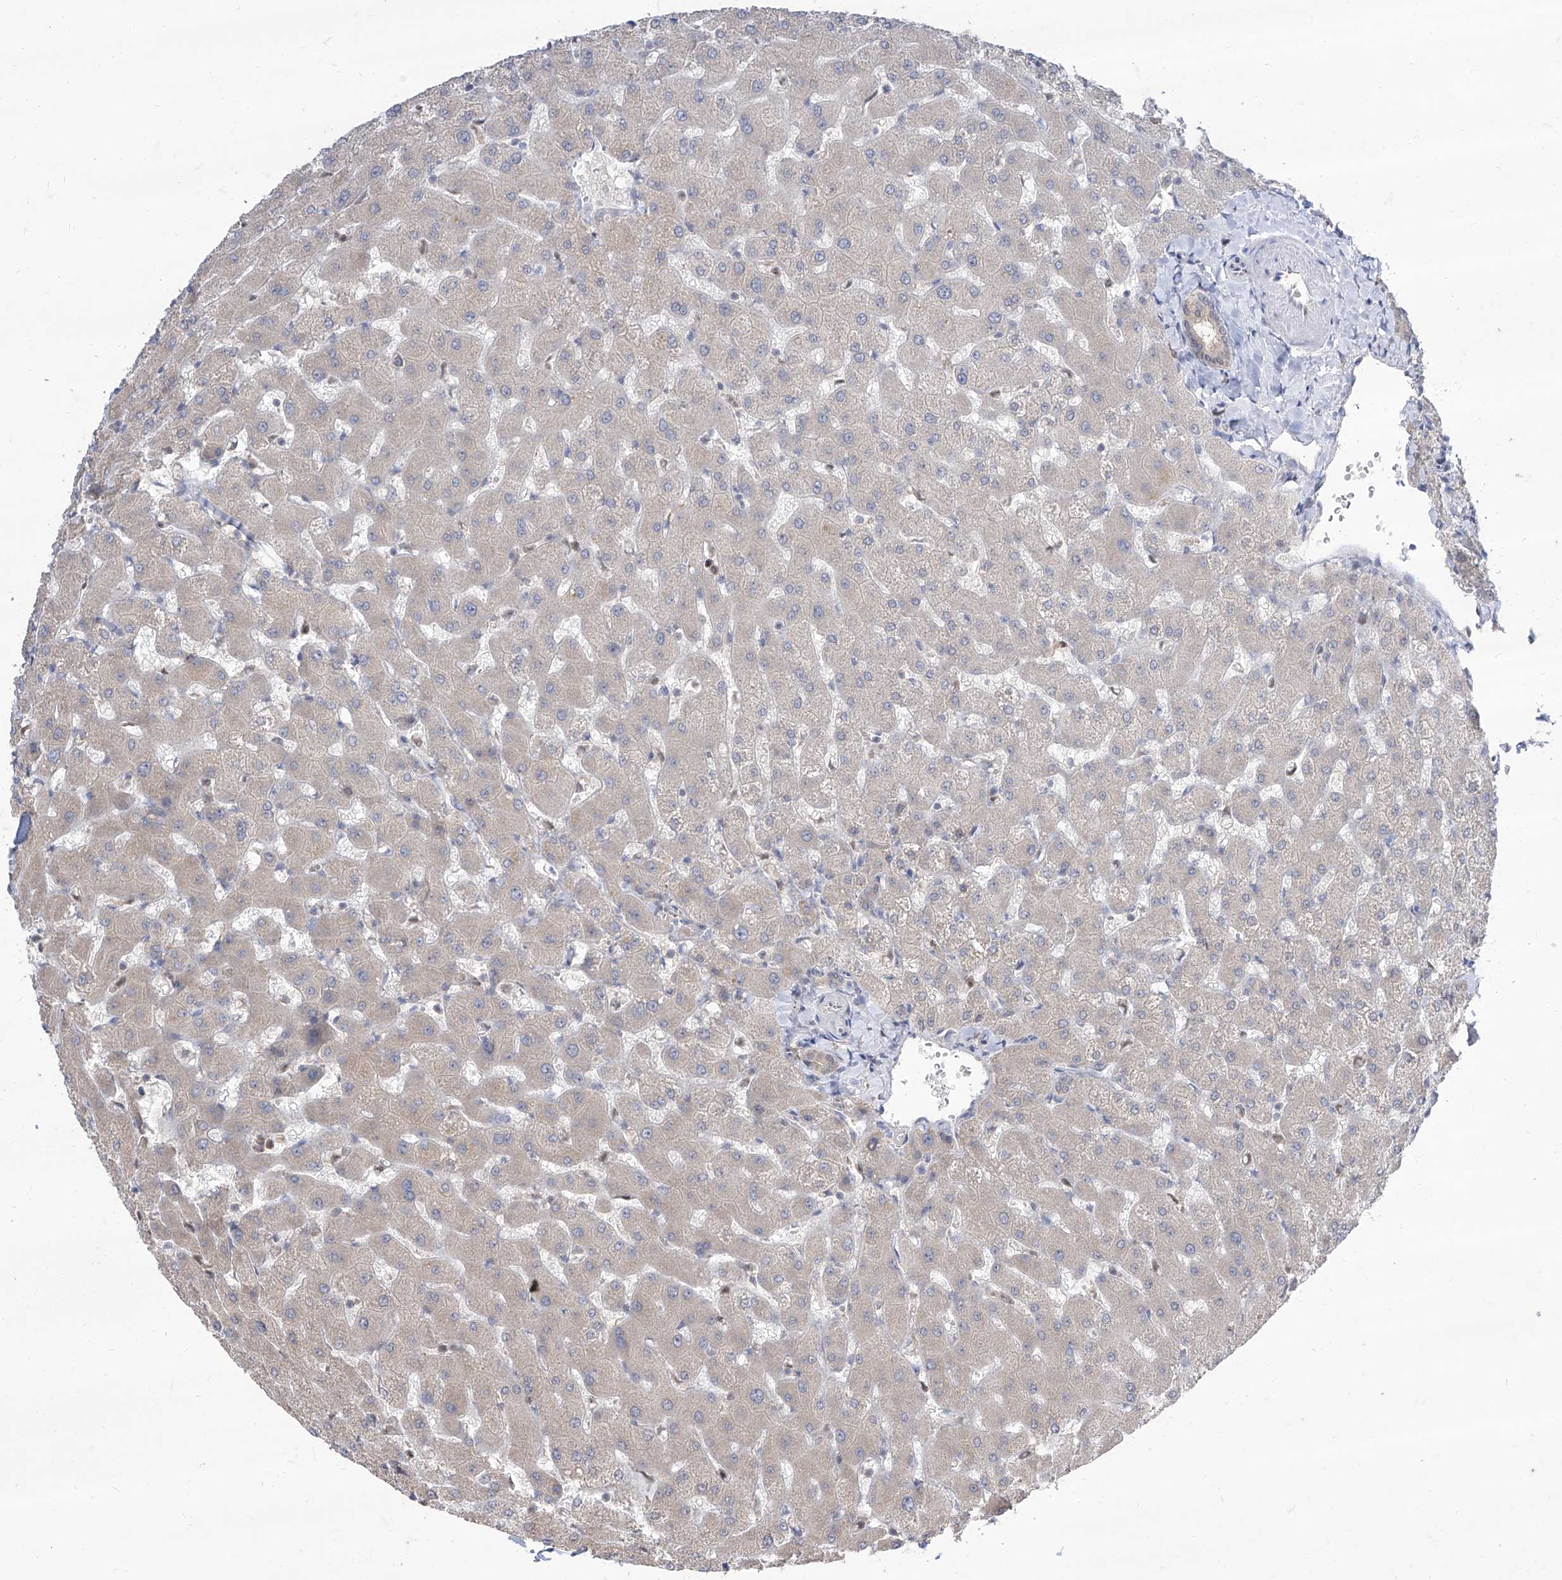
{"staining": {"intensity": "negative", "quantity": "none", "location": "none"}, "tissue": "liver", "cell_type": "Cholangiocytes", "image_type": "normal", "snomed": [{"axis": "morphology", "description": "Normal tissue, NOS"}, {"axis": "topography", "description": "Liver"}], "caption": "Cholangiocytes are negative for protein expression in benign human liver. (Immunohistochemistry (ihc), brightfield microscopy, high magnification).", "gene": "BROX", "patient": {"sex": "female", "age": 63}}